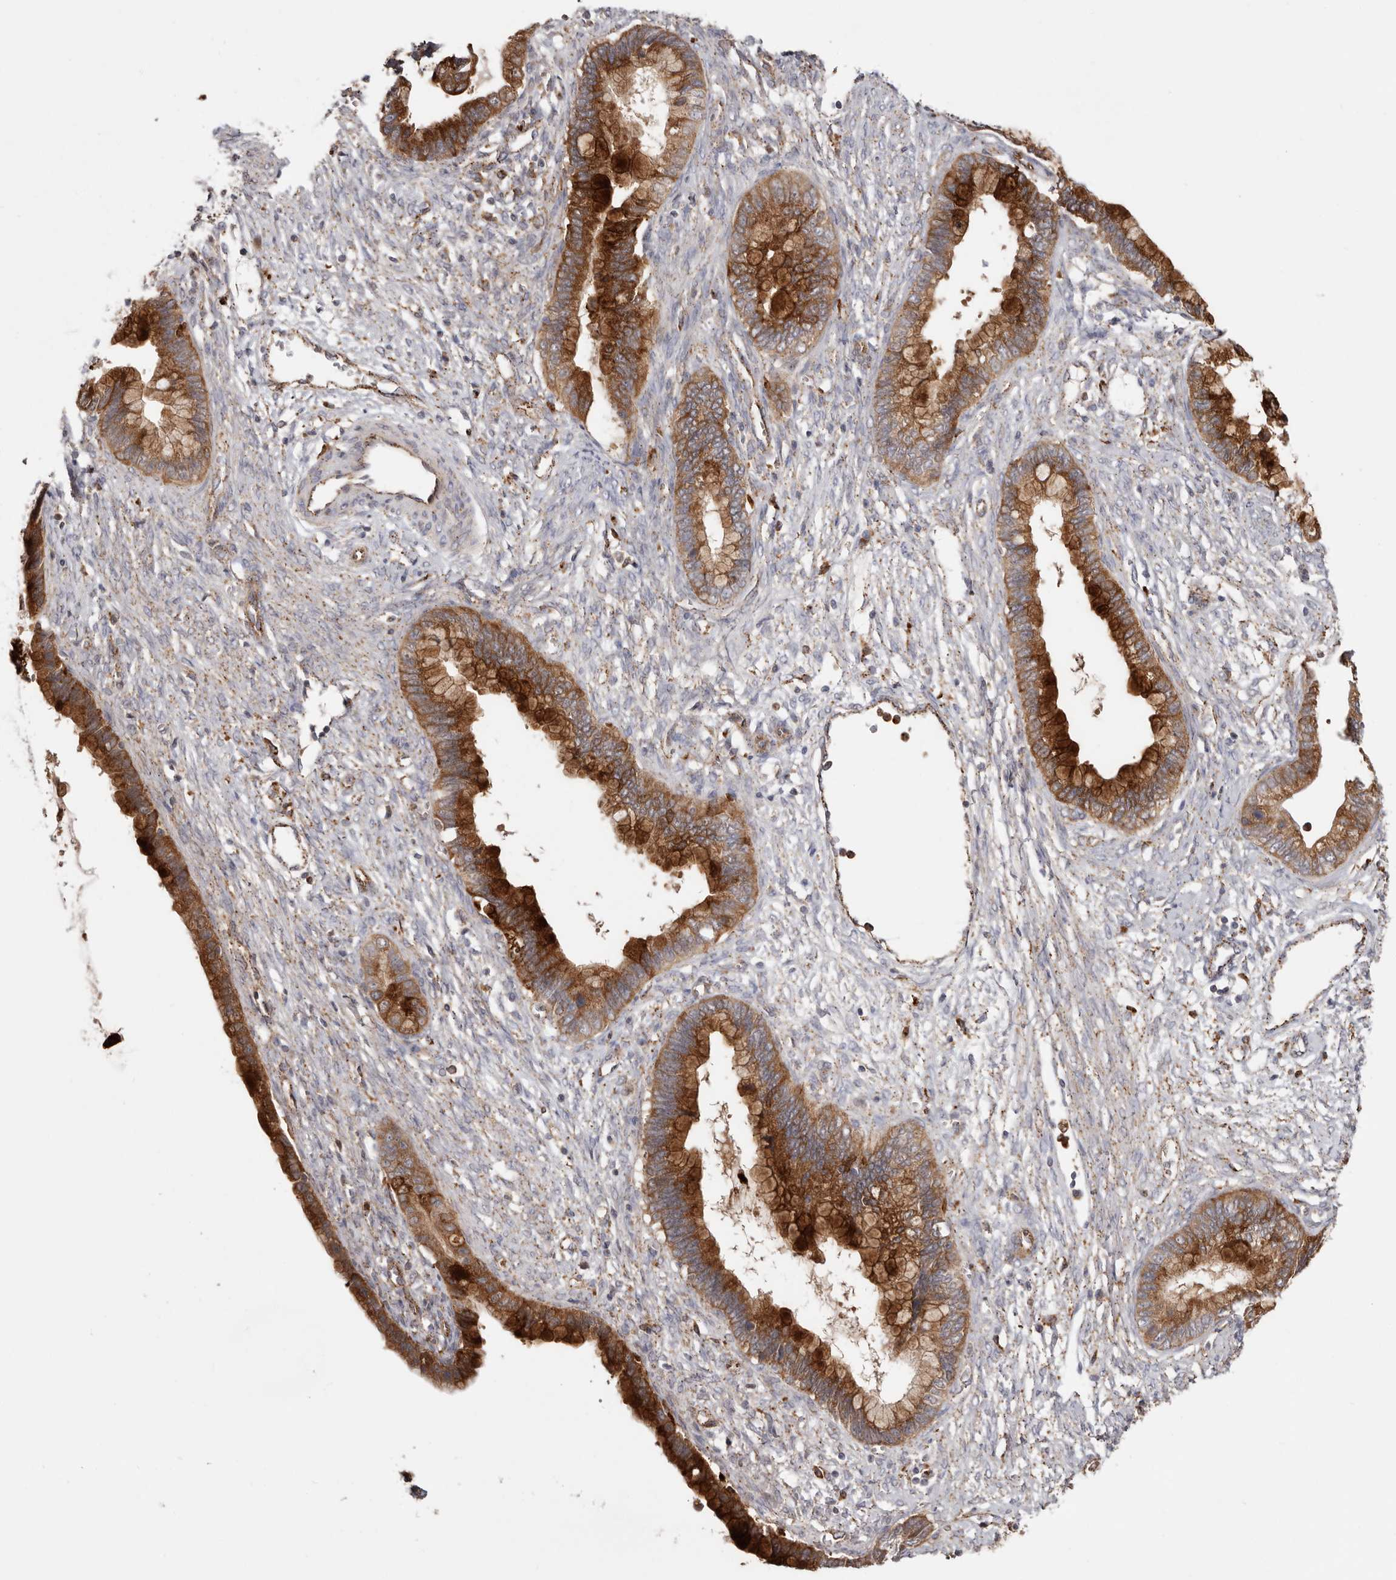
{"staining": {"intensity": "strong", "quantity": ">75%", "location": "cytoplasmic/membranous"}, "tissue": "cervical cancer", "cell_type": "Tumor cells", "image_type": "cancer", "snomed": [{"axis": "morphology", "description": "Adenocarcinoma, NOS"}, {"axis": "topography", "description": "Cervix"}], "caption": "Protein analysis of cervical cancer tissue shows strong cytoplasmic/membranous expression in approximately >75% of tumor cells. Immunohistochemistry (ihc) stains the protein in brown and the nuclei are stained blue.", "gene": "GRN", "patient": {"sex": "female", "age": 44}}